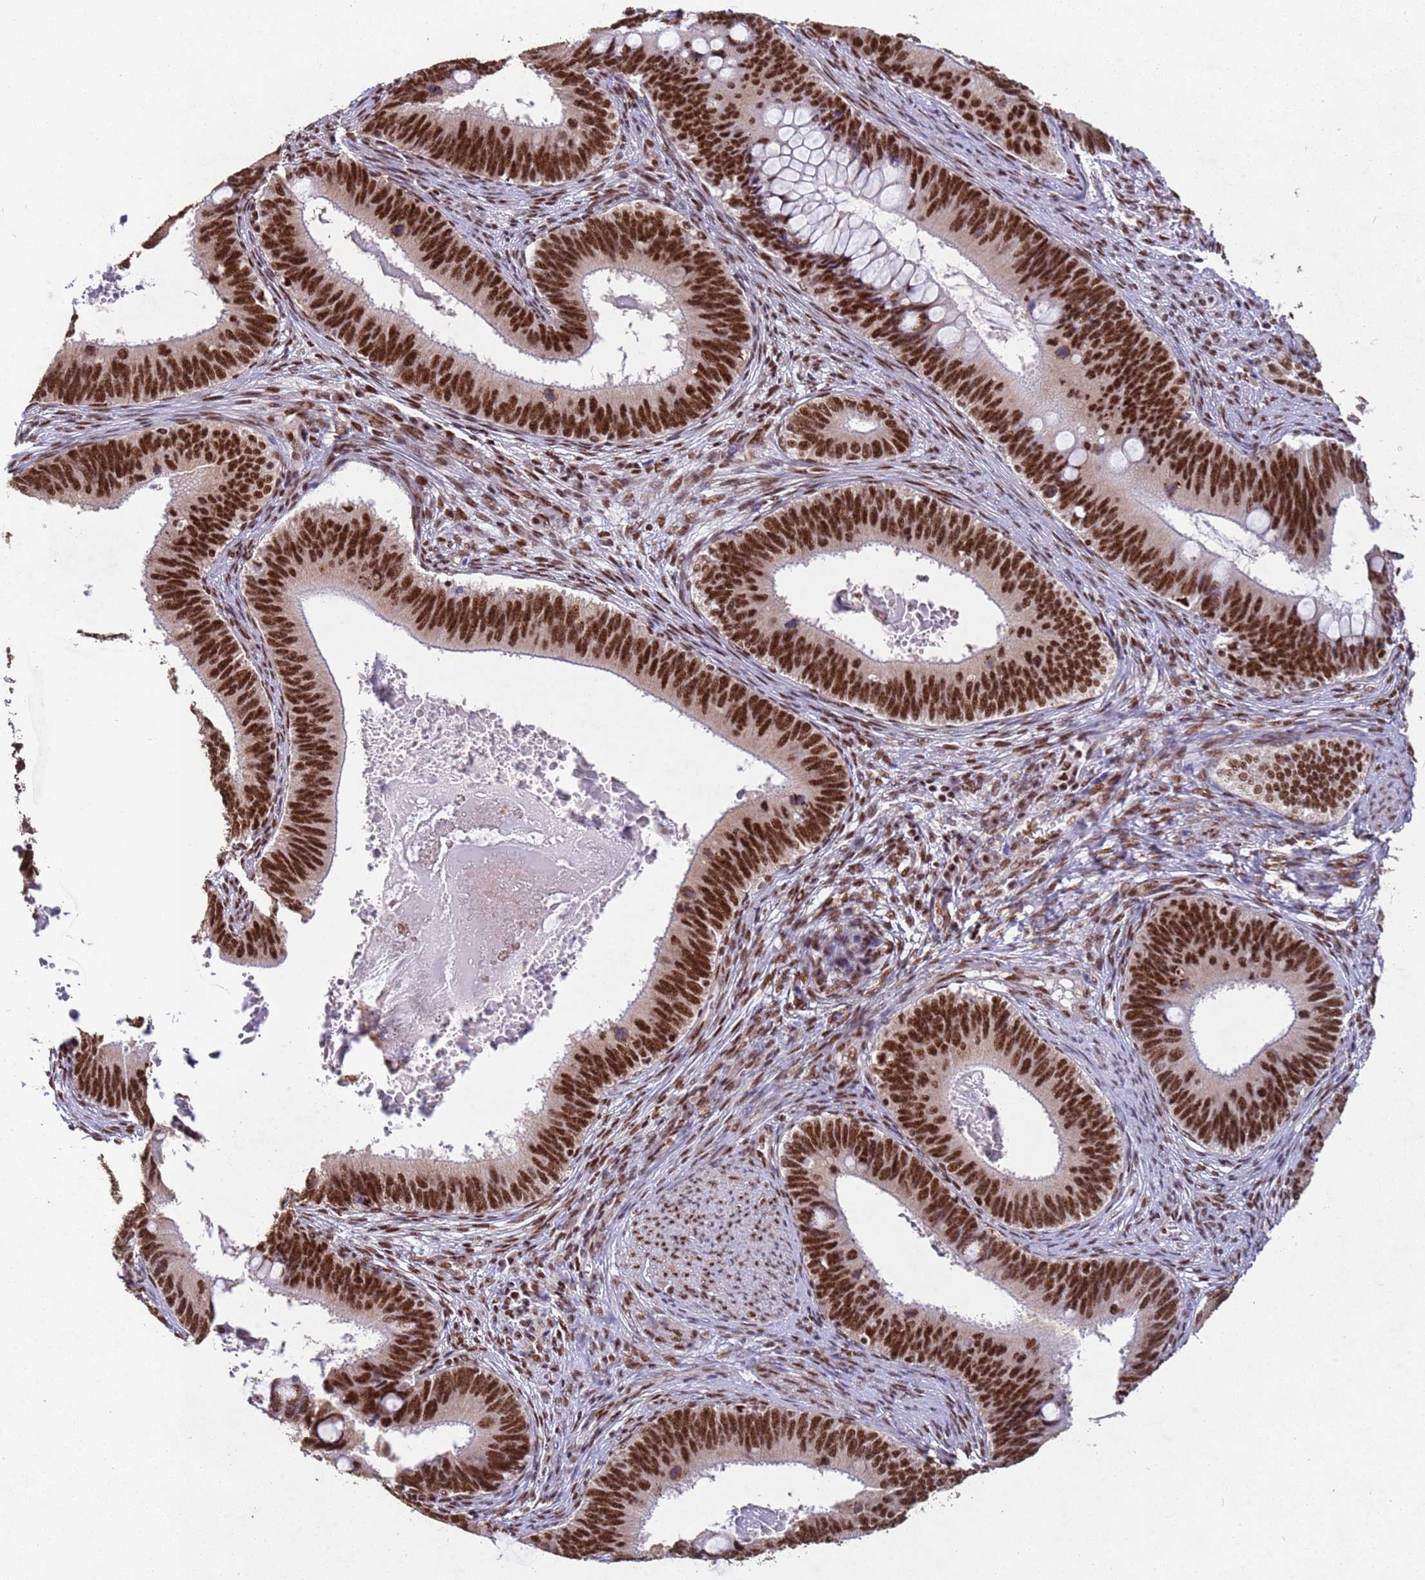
{"staining": {"intensity": "strong", "quantity": ">75%", "location": "nuclear"}, "tissue": "cervical cancer", "cell_type": "Tumor cells", "image_type": "cancer", "snomed": [{"axis": "morphology", "description": "Adenocarcinoma, NOS"}, {"axis": "topography", "description": "Cervix"}], "caption": "A brown stain shows strong nuclear positivity of a protein in cervical adenocarcinoma tumor cells.", "gene": "ESF1", "patient": {"sex": "female", "age": 42}}